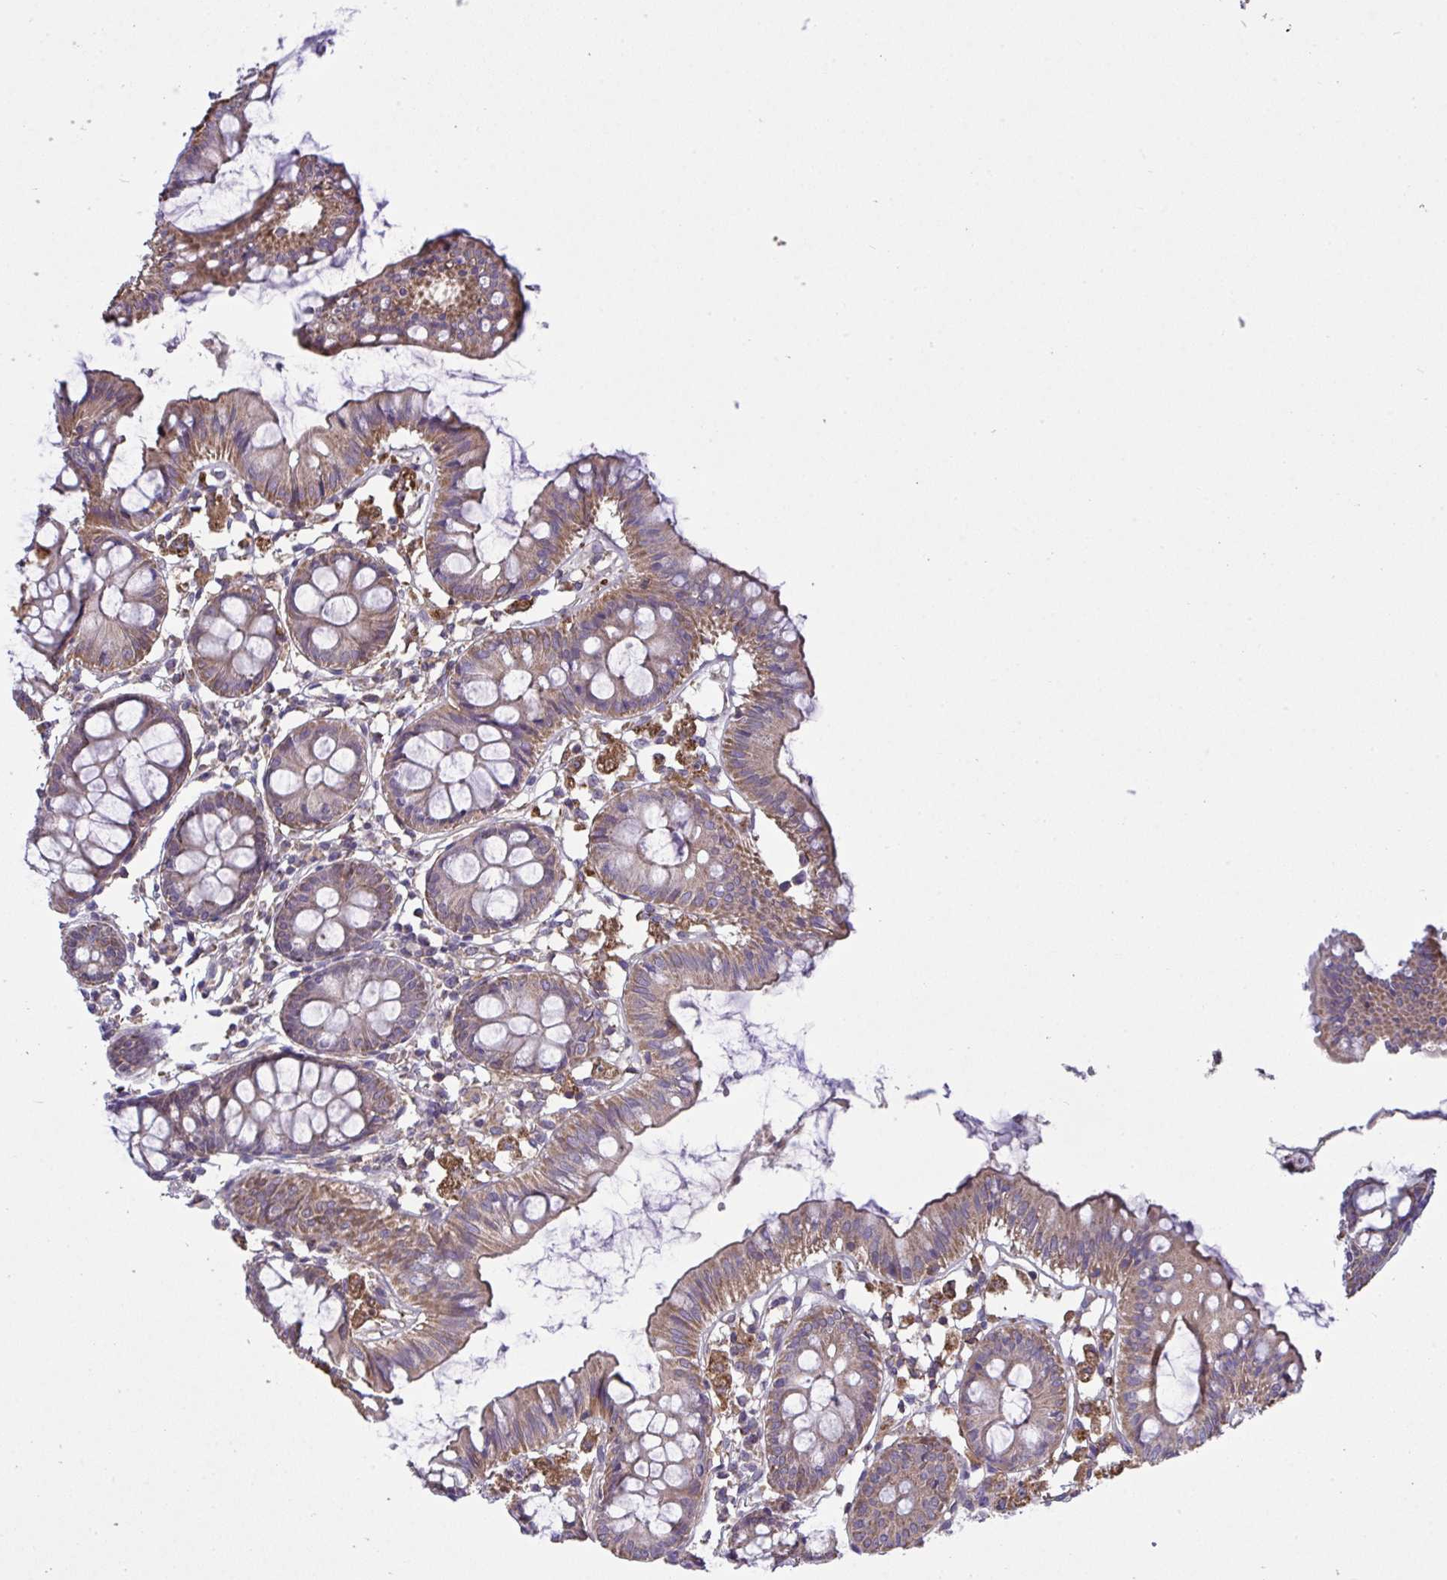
{"staining": {"intensity": "weak", "quantity": ">75%", "location": "cytoplasmic/membranous"}, "tissue": "colon", "cell_type": "Endothelial cells", "image_type": "normal", "snomed": [{"axis": "morphology", "description": "Normal tissue, NOS"}, {"axis": "topography", "description": "Colon"}], "caption": "Normal colon was stained to show a protein in brown. There is low levels of weak cytoplasmic/membranous positivity in approximately >75% of endothelial cells. Nuclei are stained in blue.", "gene": "PPM1H", "patient": {"sex": "female", "age": 84}}